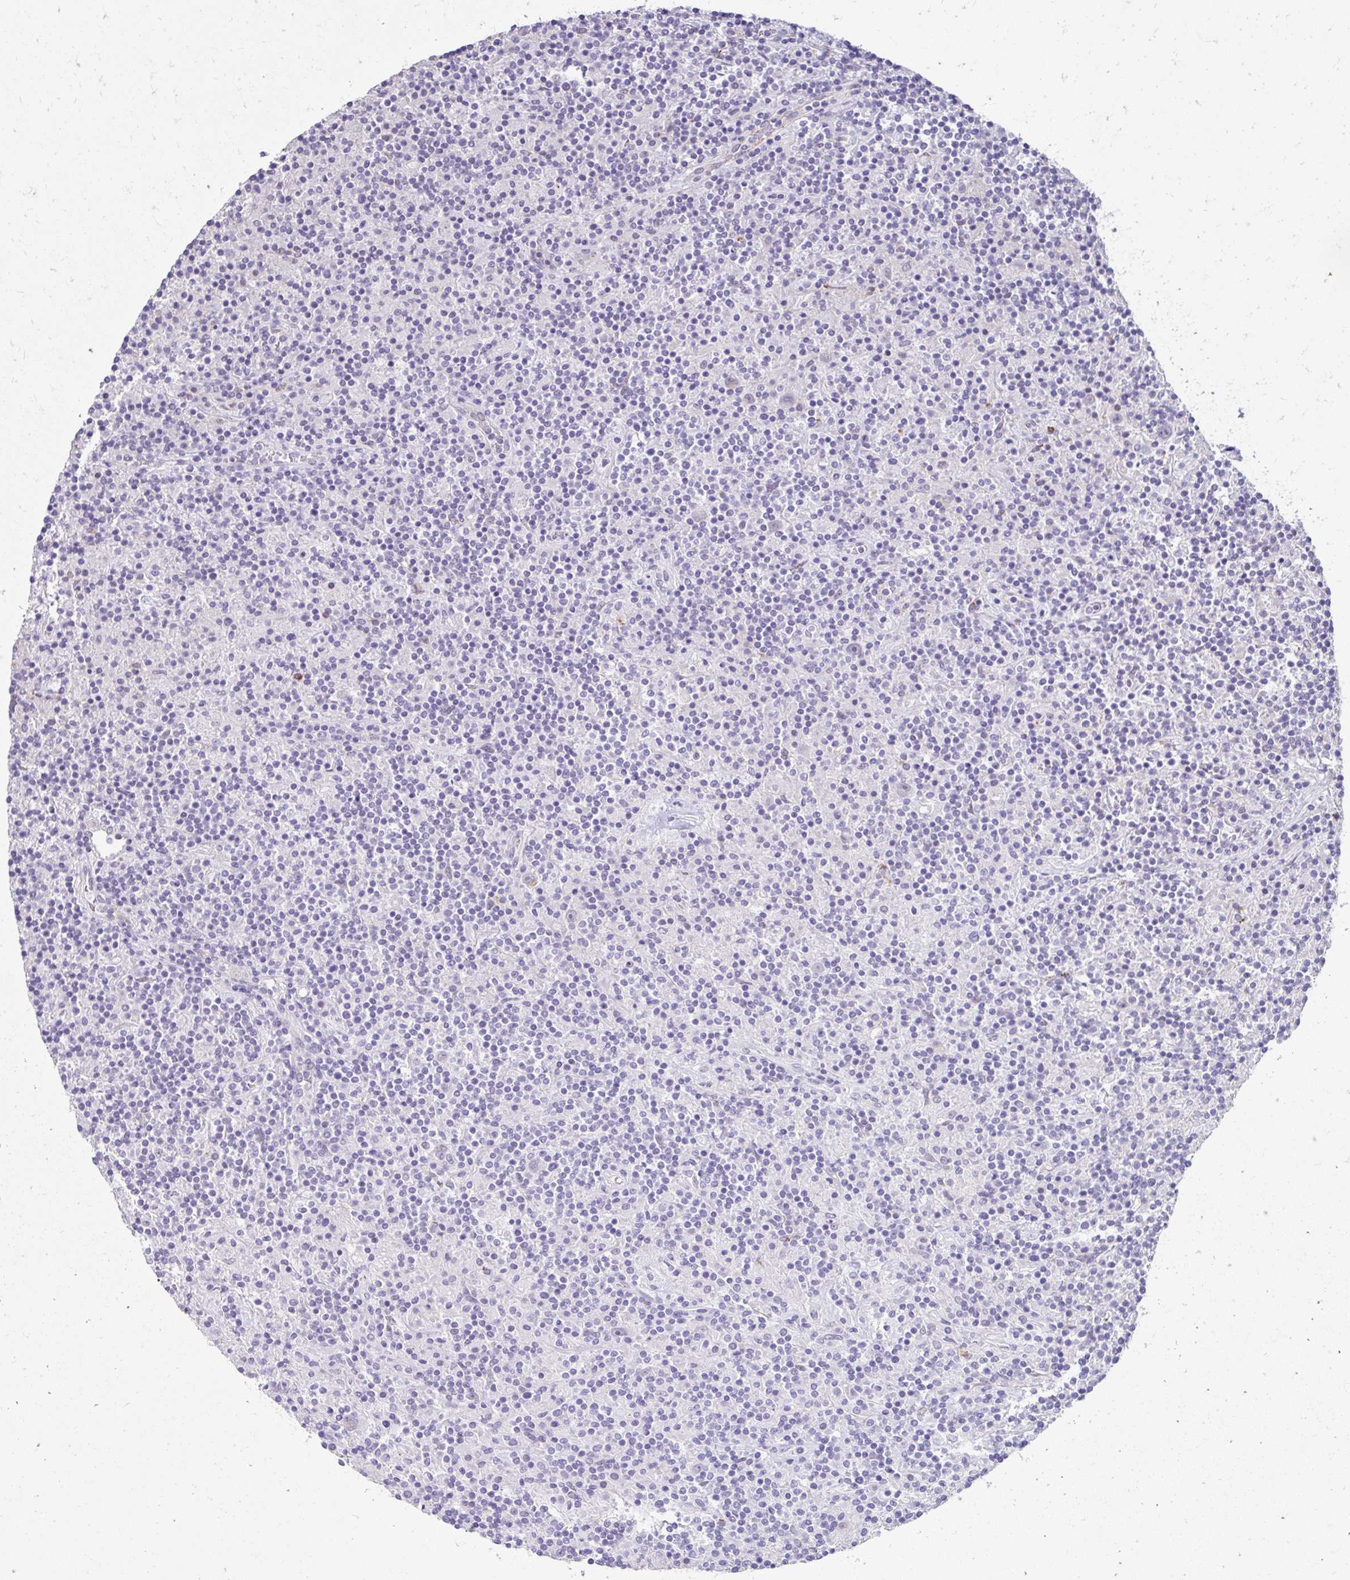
{"staining": {"intensity": "weak", "quantity": "<25%", "location": "cytoplasmic/membranous"}, "tissue": "lymphoma", "cell_type": "Tumor cells", "image_type": "cancer", "snomed": [{"axis": "morphology", "description": "Hodgkin's disease, NOS"}, {"axis": "topography", "description": "Lymph node"}], "caption": "Micrograph shows no protein positivity in tumor cells of Hodgkin's disease tissue.", "gene": "DCAF17", "patient": {"sex": "male", "age": 70}}